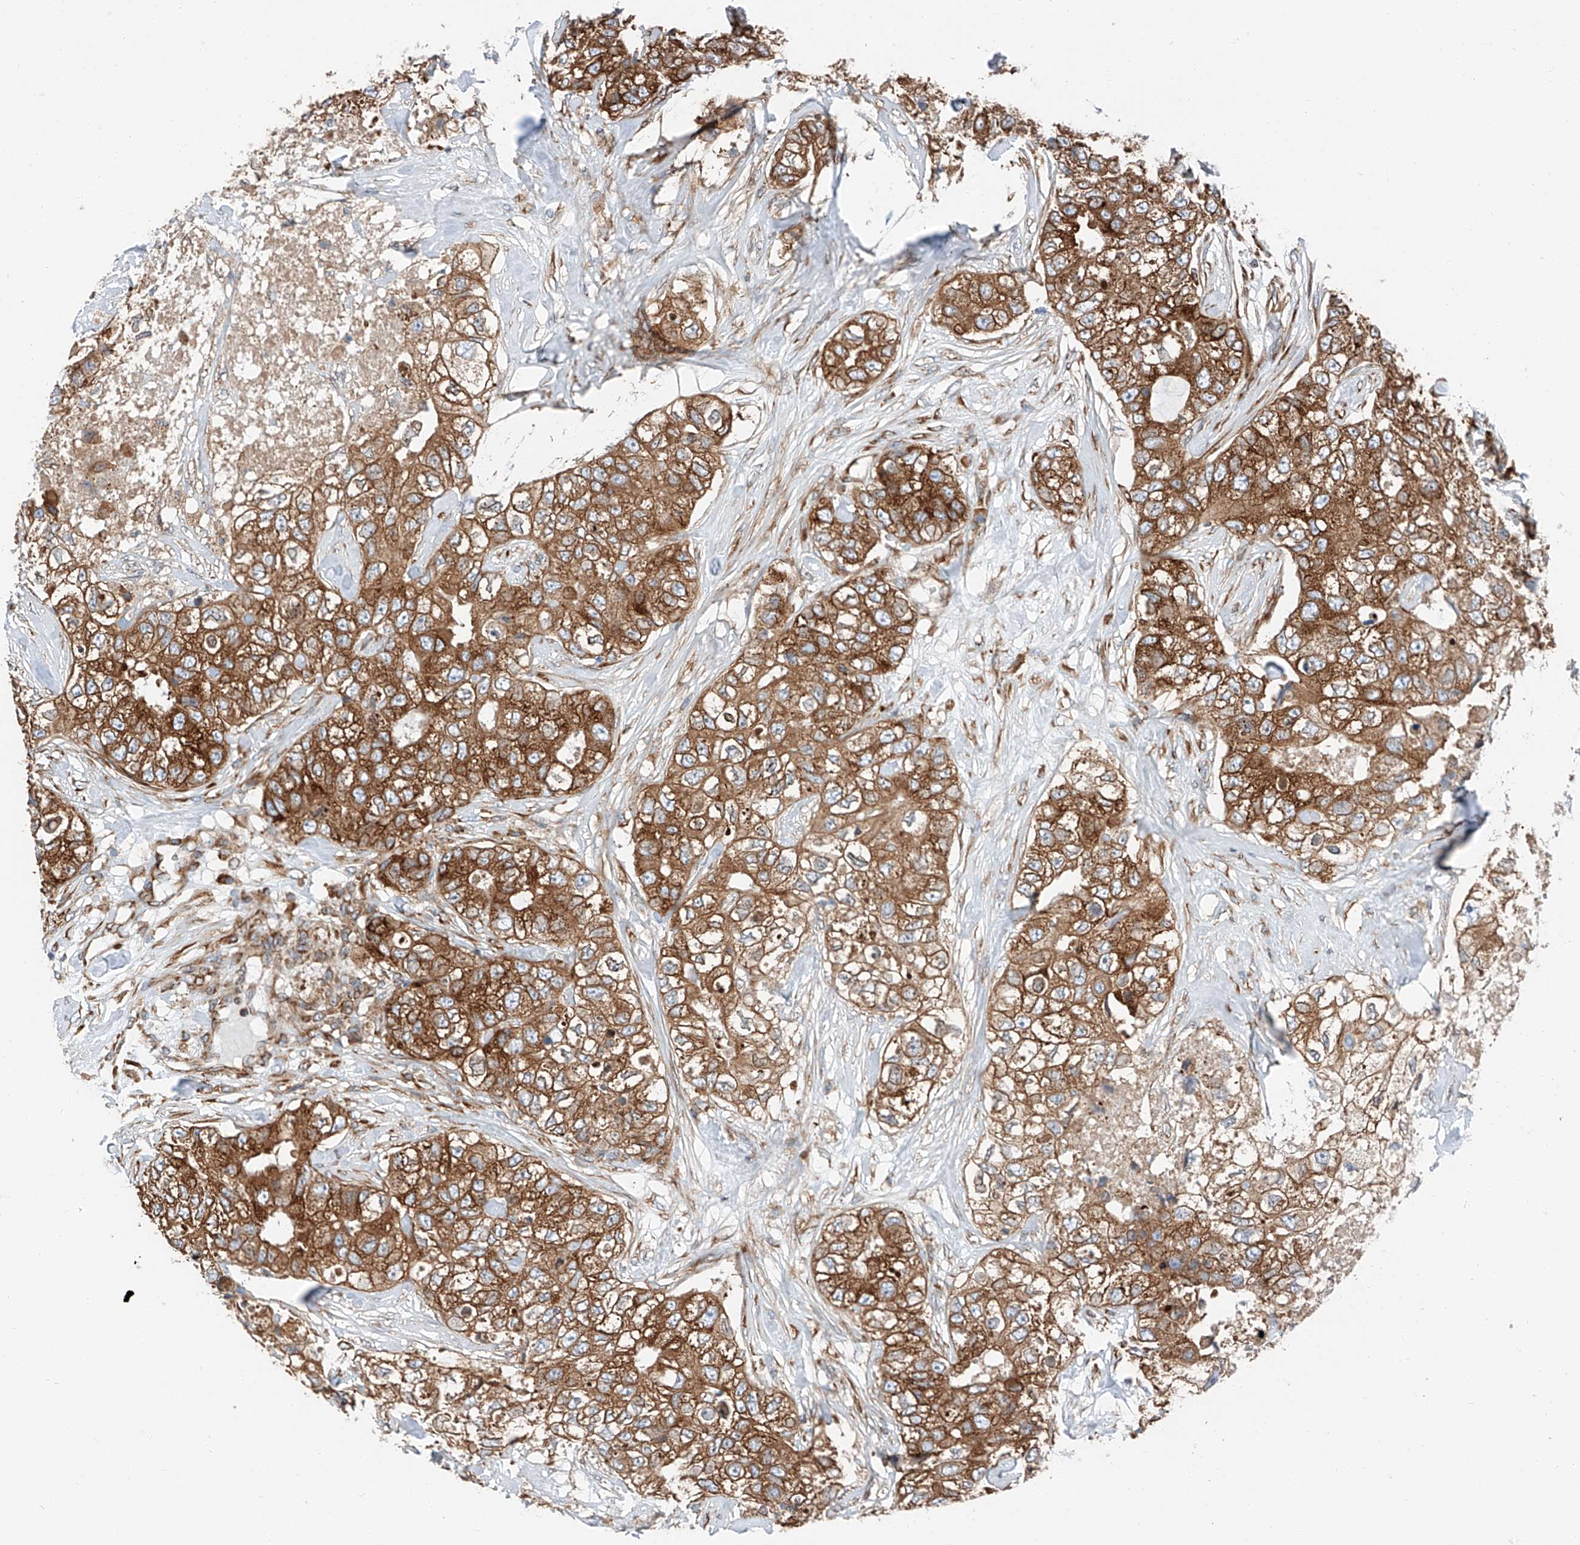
{"staining": {"intensity": "moderate", "quantity": ">75%", "location": "cytoplasmic/membranous"}, "tissue": "breast cancer", "cell_type": "Tumor cells", "image_type": "cancer", "snomed": [{"axis": "morphology", "description": "Duct carcinoma"}, {"axis": "topography", "description": "Breast"}], "caption": "Protein analysis of breast infiltrating ductal carcinoma tissue shows moderate cytoplasmic/membranous staining in about >75% of tumor cells.", "gene": "ZC3H15", "patient": {"sex": "female", "age": 62}}